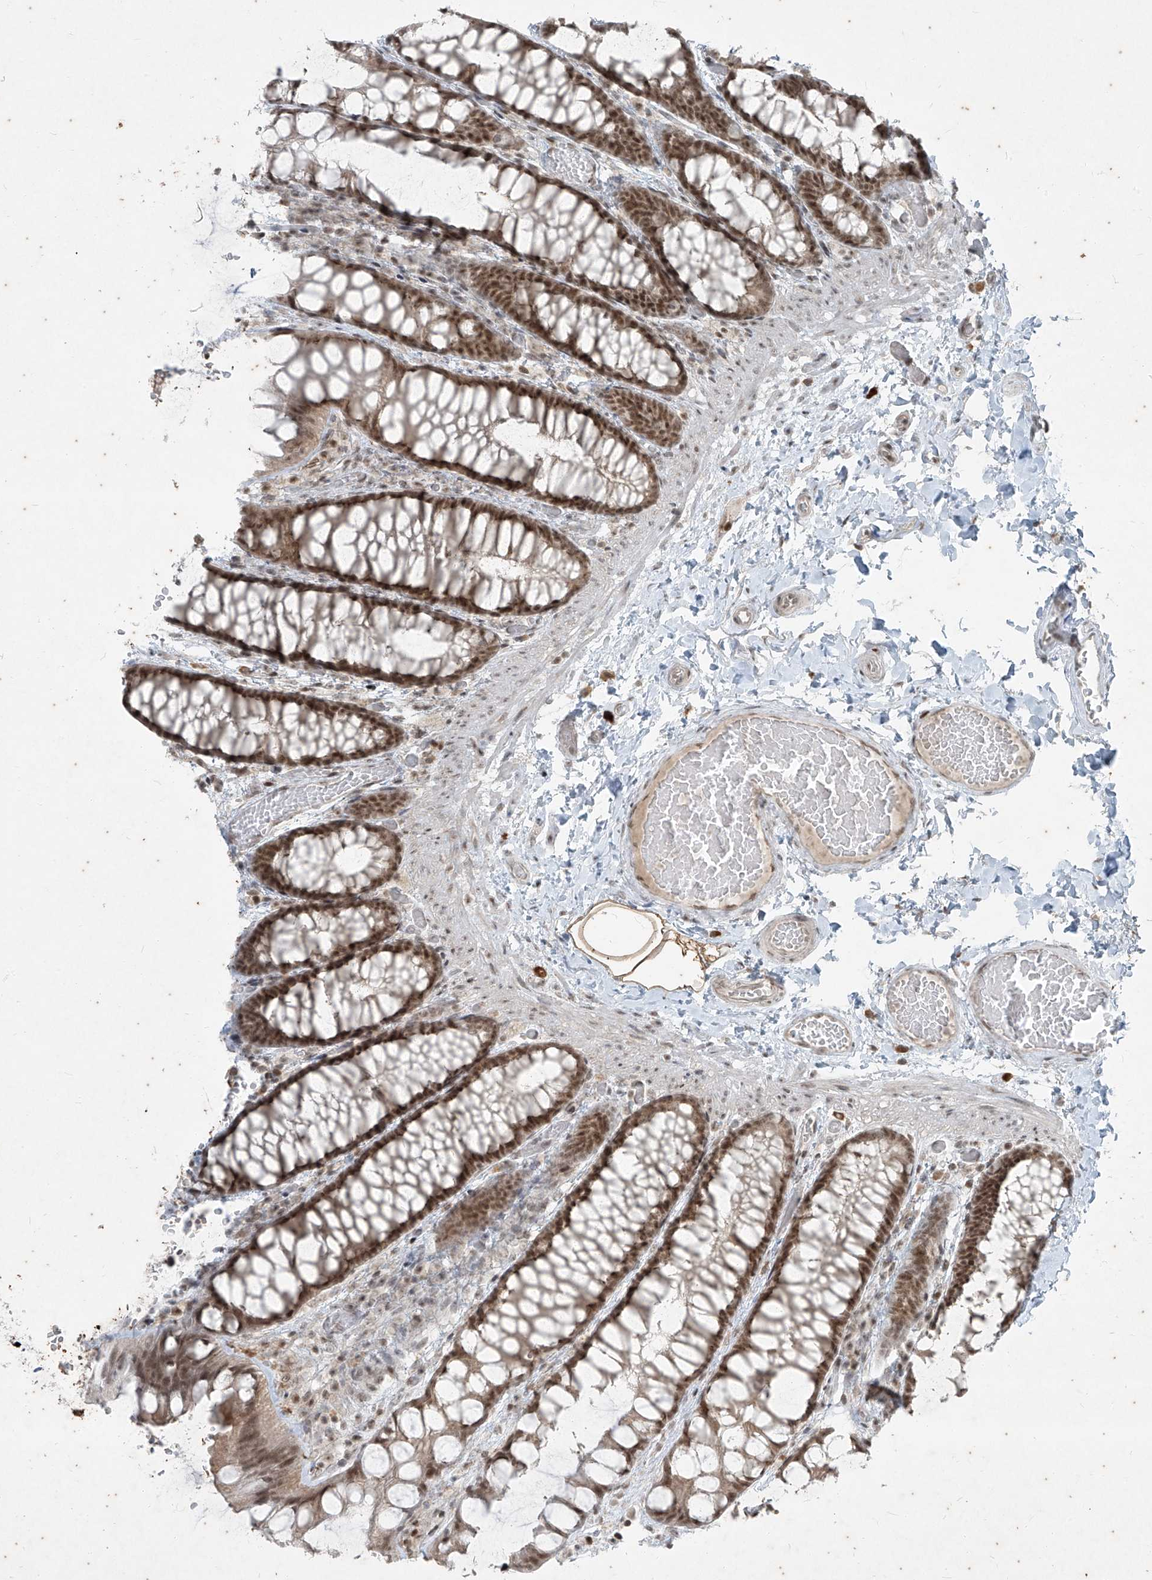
{"staining": {"intensity": "weak", "quantity": "25%-75%", "location": "cytoplasmic/membranous,nuclear"}, "tissue": "colon", "cell_type": "Endothelial cells", "image_type": "normal", "snomed": [{"axis": "morphology", "description": "Normal tissue, NOS"}, {"axis": "topography", "description": "Colon"}], "caption": "A brown stain highlights weak cytoplasmic/membranous,nuclear expression of a protein in endothelial cells of normal human colon.", "gene": "ZNF354B", "patient": {"sex": "male", "age": 47}}